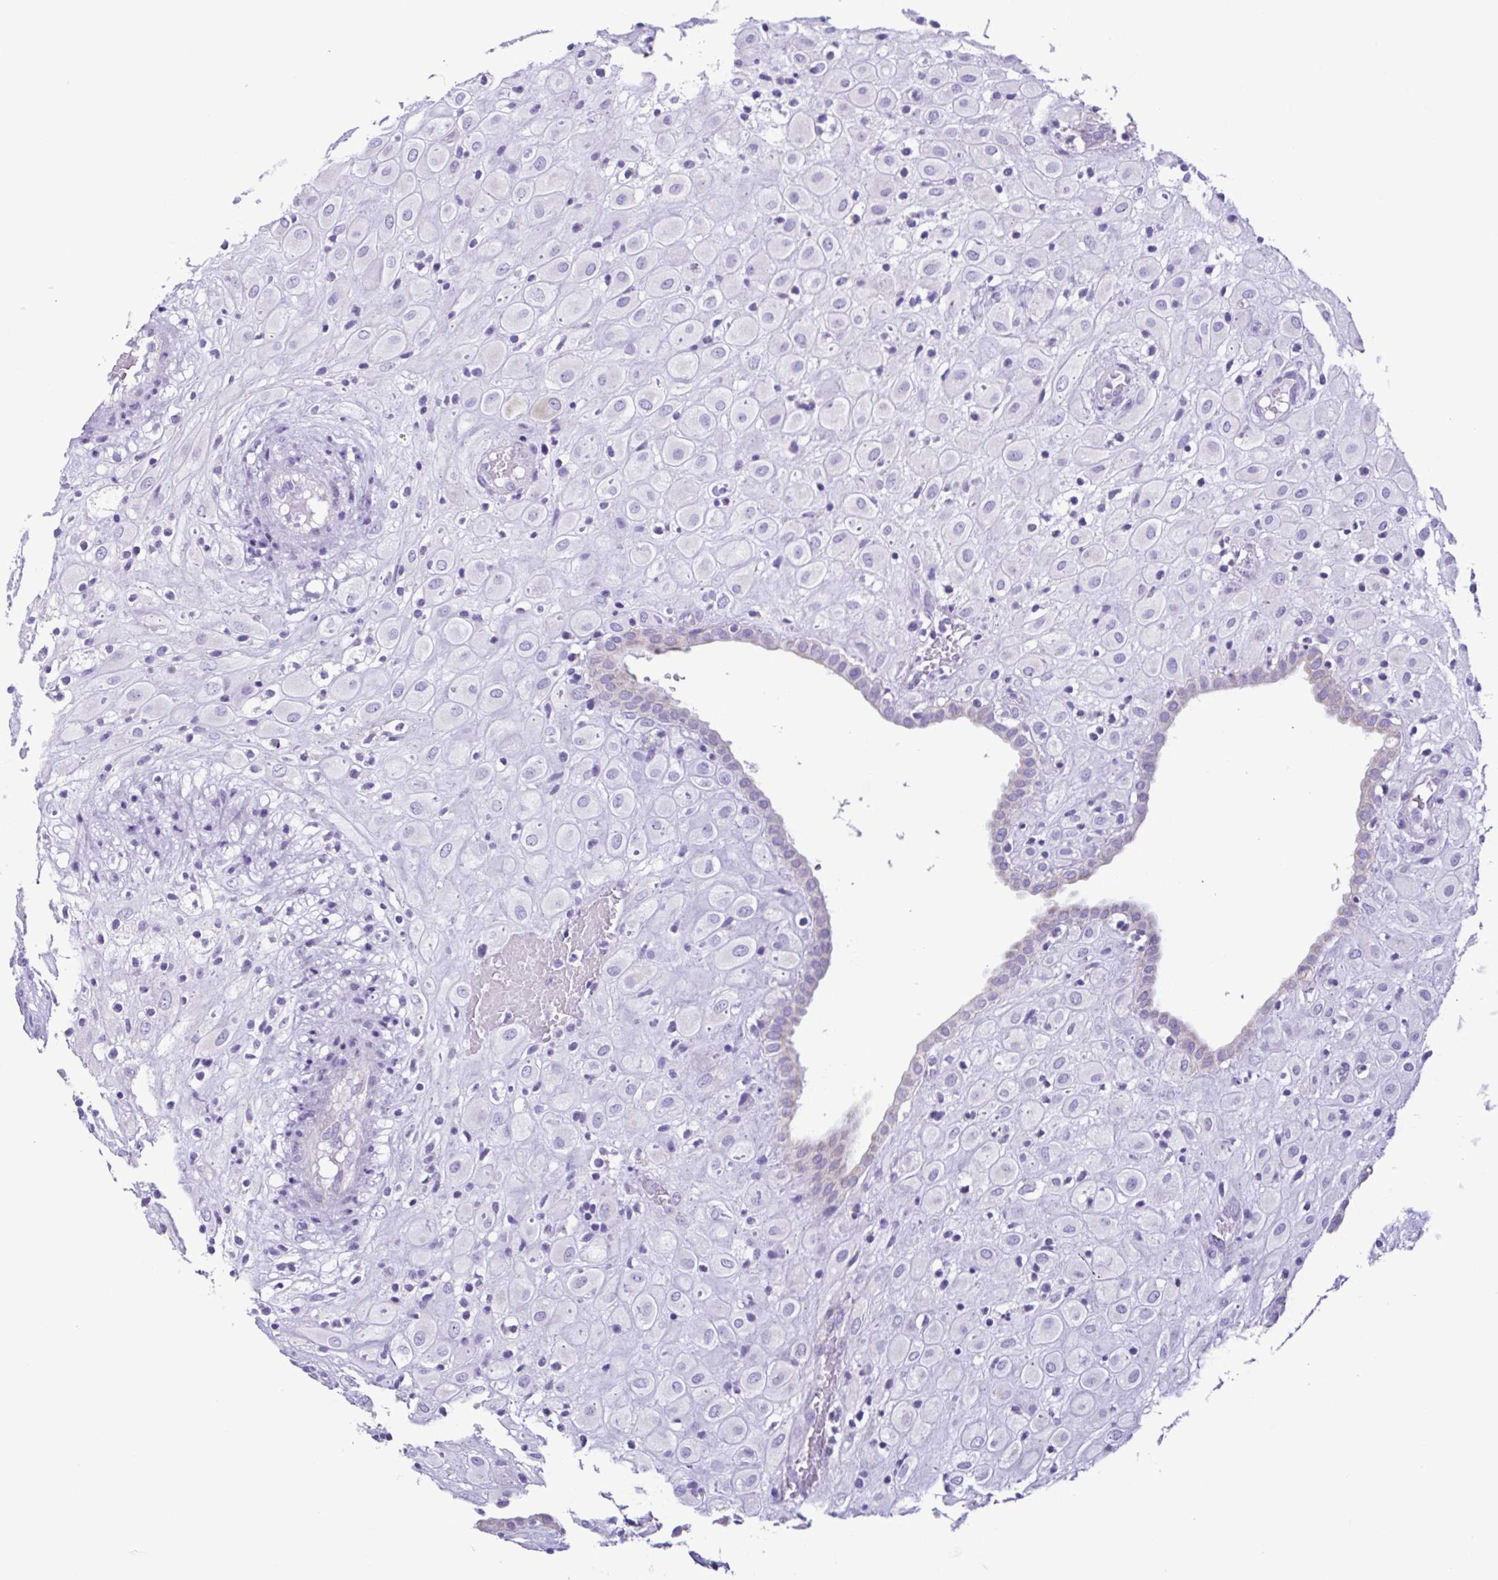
{"staining": {"intensity": "moderate", "quantity": "<25%", "location": "cytoplasmic/membranous"}, "tissue": "placenta", "cell_type": "Decidual cells", "image_type": "normal", "snomed": [{"axis": "morphology", "description": "Normal tissue, NOS"}, {"axis": "topography", "description": "Placenta"}], "caption": "DAB immunohistochemical staining of benign placenta exhibits moderate cytoplasmic/membranous protein positivity in about <25% of decidual cells.", "gene": "ACTRT3", "patient": {"sex": "female", "age": 24}}